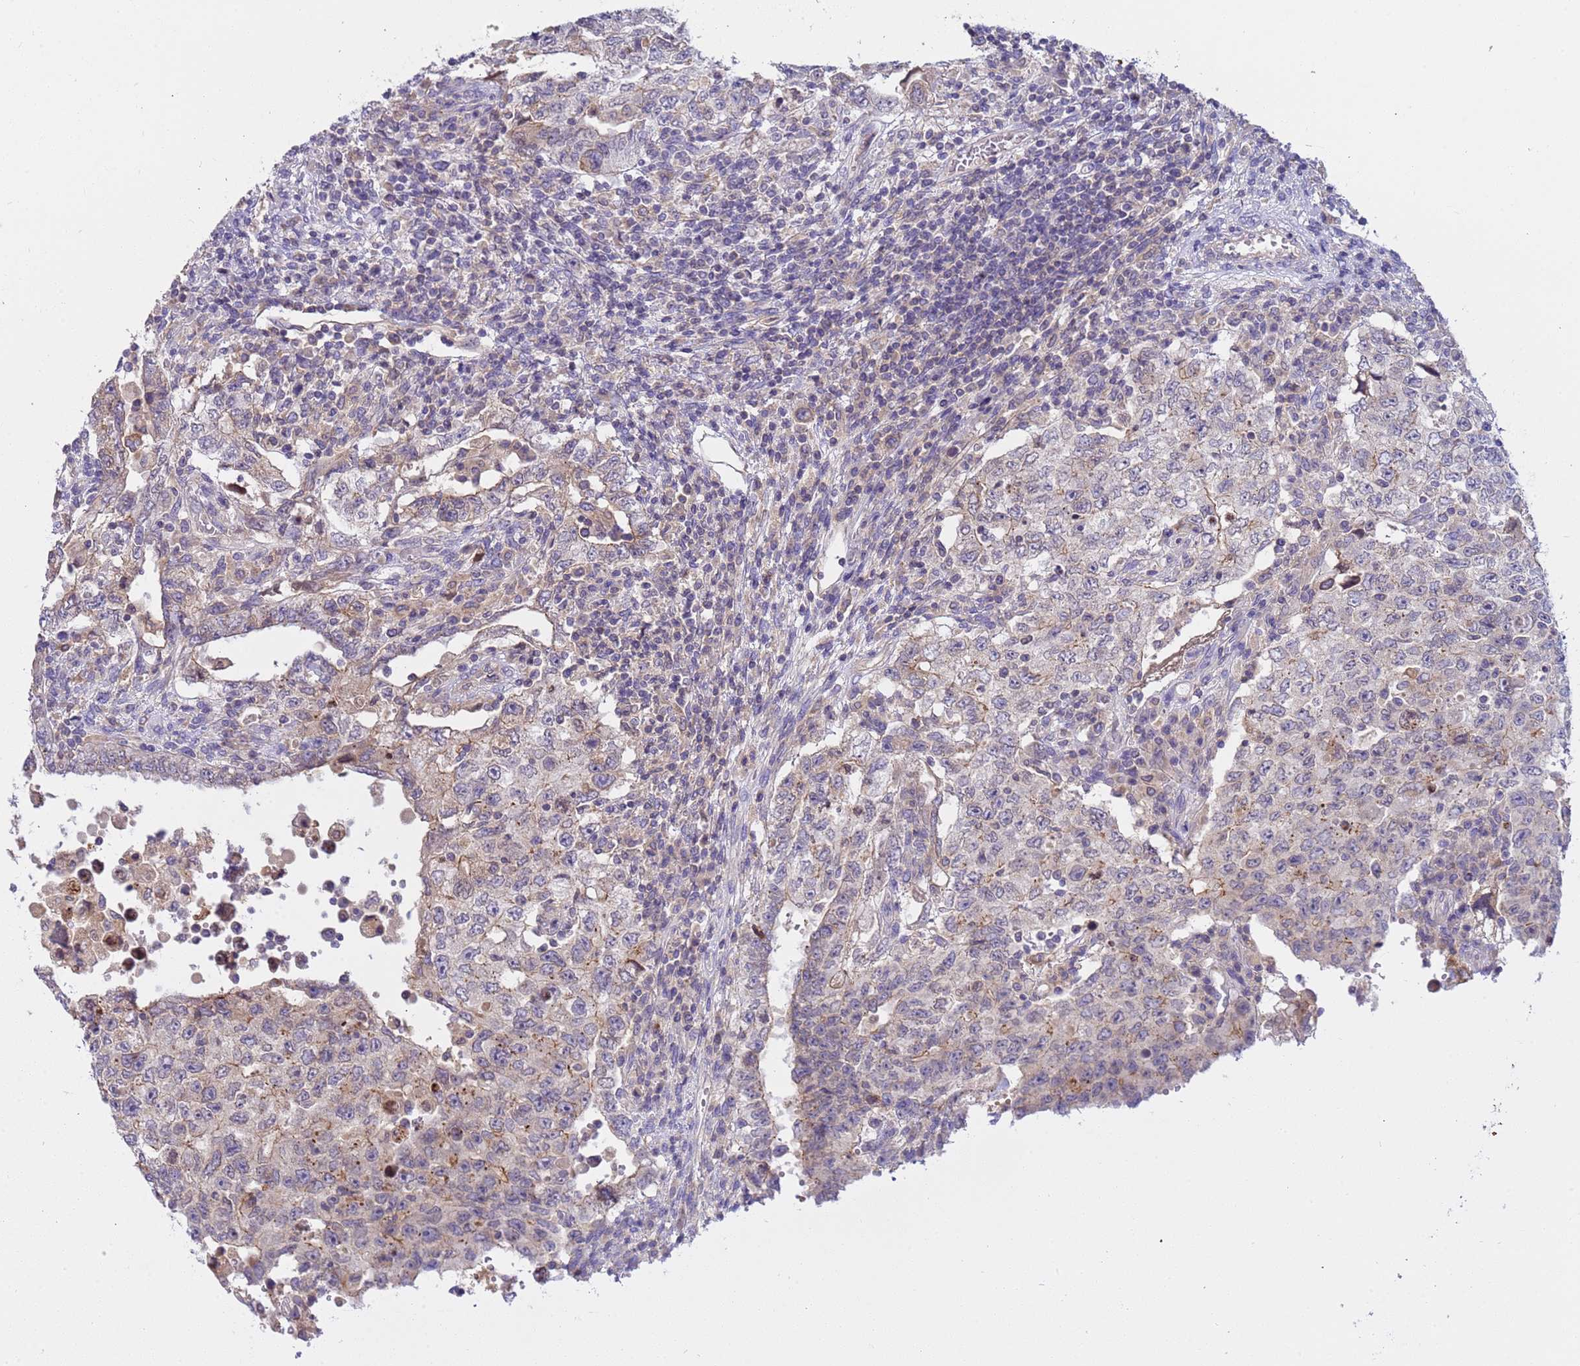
{"staining": {"intensity": "negative", "quantity": "none", "location": "none"}, "tissue": "testis cancer", "cell_type": "Tumor cells", "image_type": "cancer", "snomed": [{"axis": "morphology", "description": "Carcinoma, Embryonal, NOS"}, {"axis": "topography", "description": "Testis"}], "caption": "This is an IHC image of human testis cancer. There is no positivity in tumor cells.", "gene": "PLCXD3", "patient": {"sex": "male", "age": 26}}